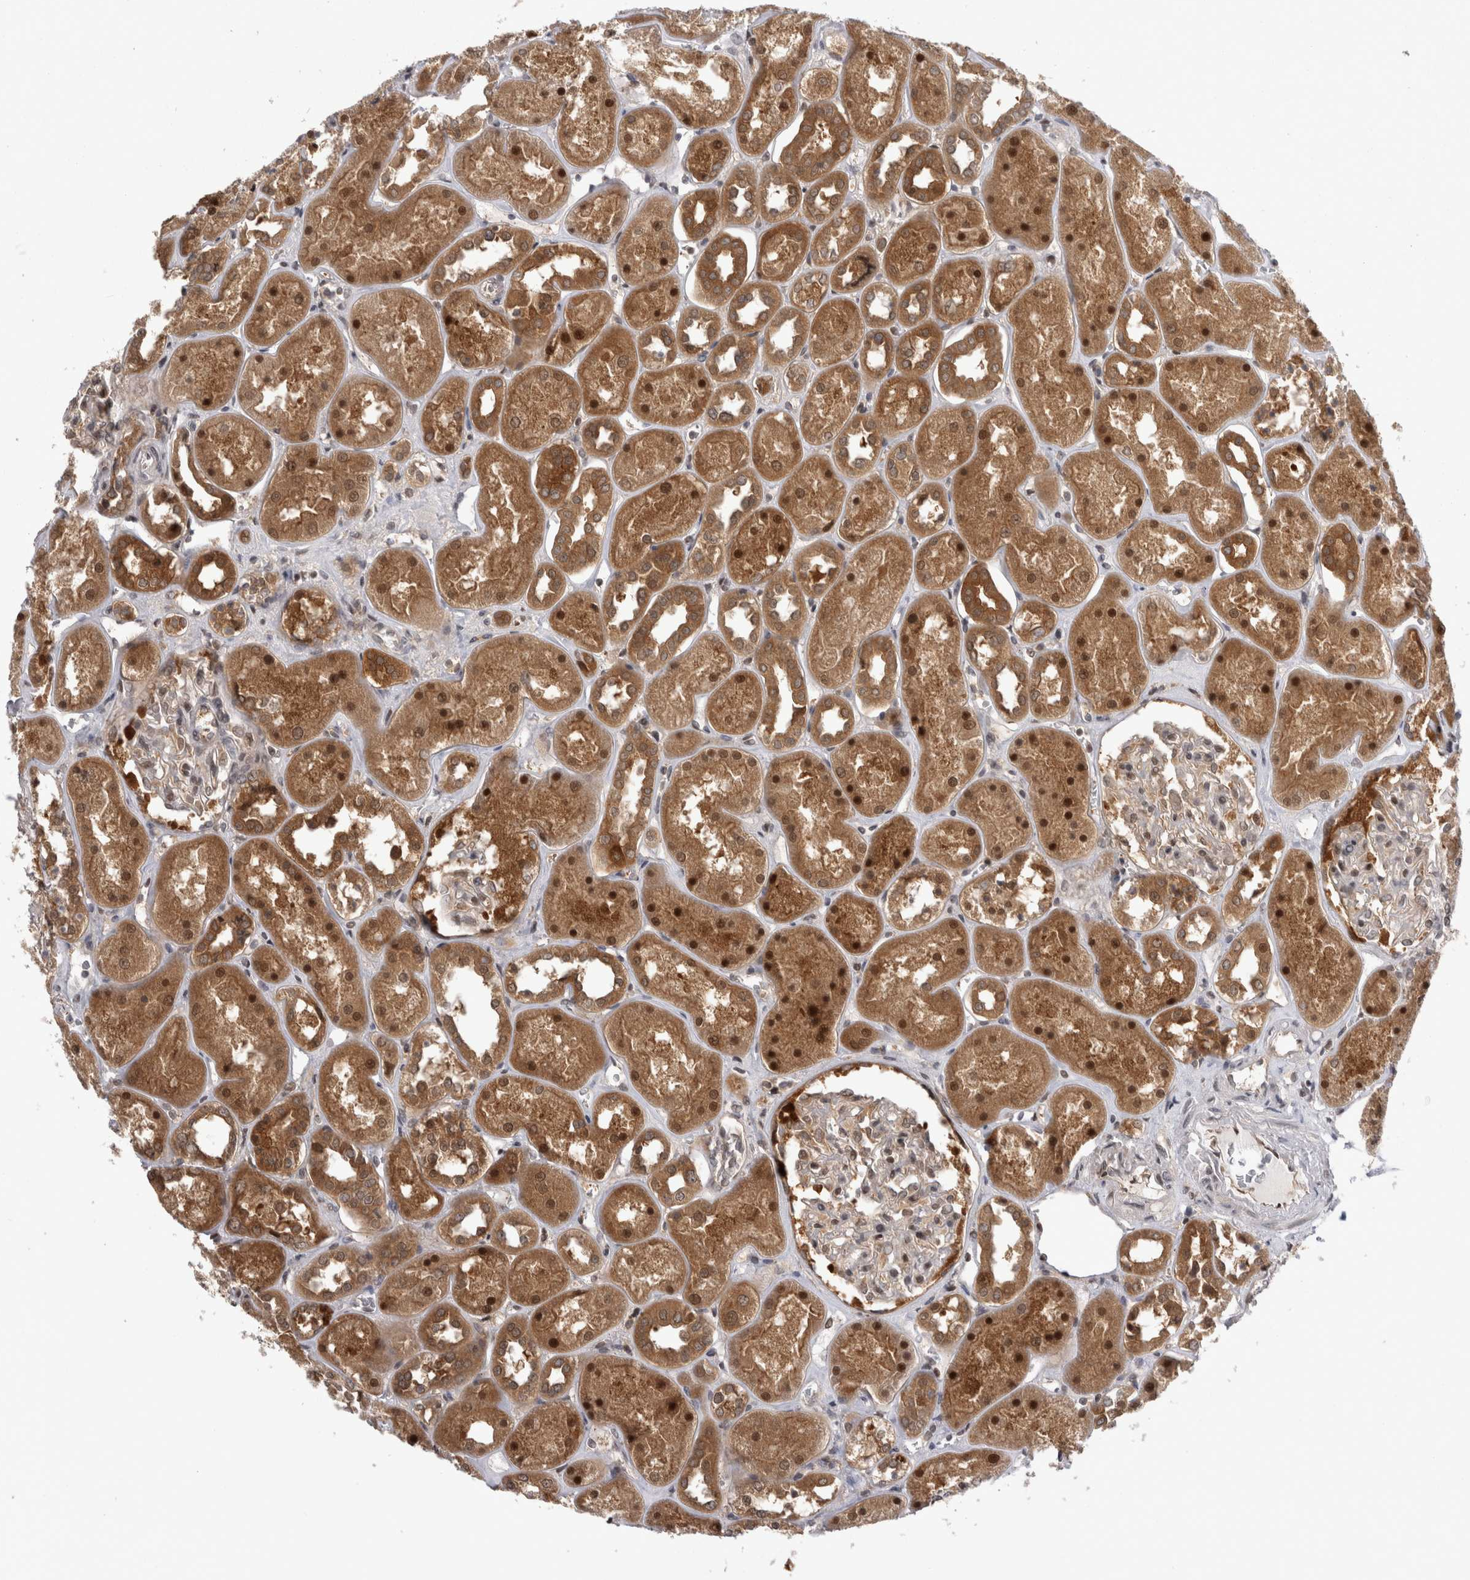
{"staining": {"intensity": "moderate", "quantity": "<25%", "location": "nuclear"}, "tissue": "kidney", "cell_type": "Cells in glomeruli", "image_type": "normal", "snomed": [{"axis": "morphology", "description": "Normal tissue, NOS"}, {"axis": "topography", "description": "Kidney"}], "caption": "Protein staining demonstrates moderate nuclear staining in approximately <25% of cells in glomeruli in normal kidney. (DAB IHC with brightfield microscopy, high magnification).", "gene": "PSMB2", "patient": {"sex": "male", "age": 70}}